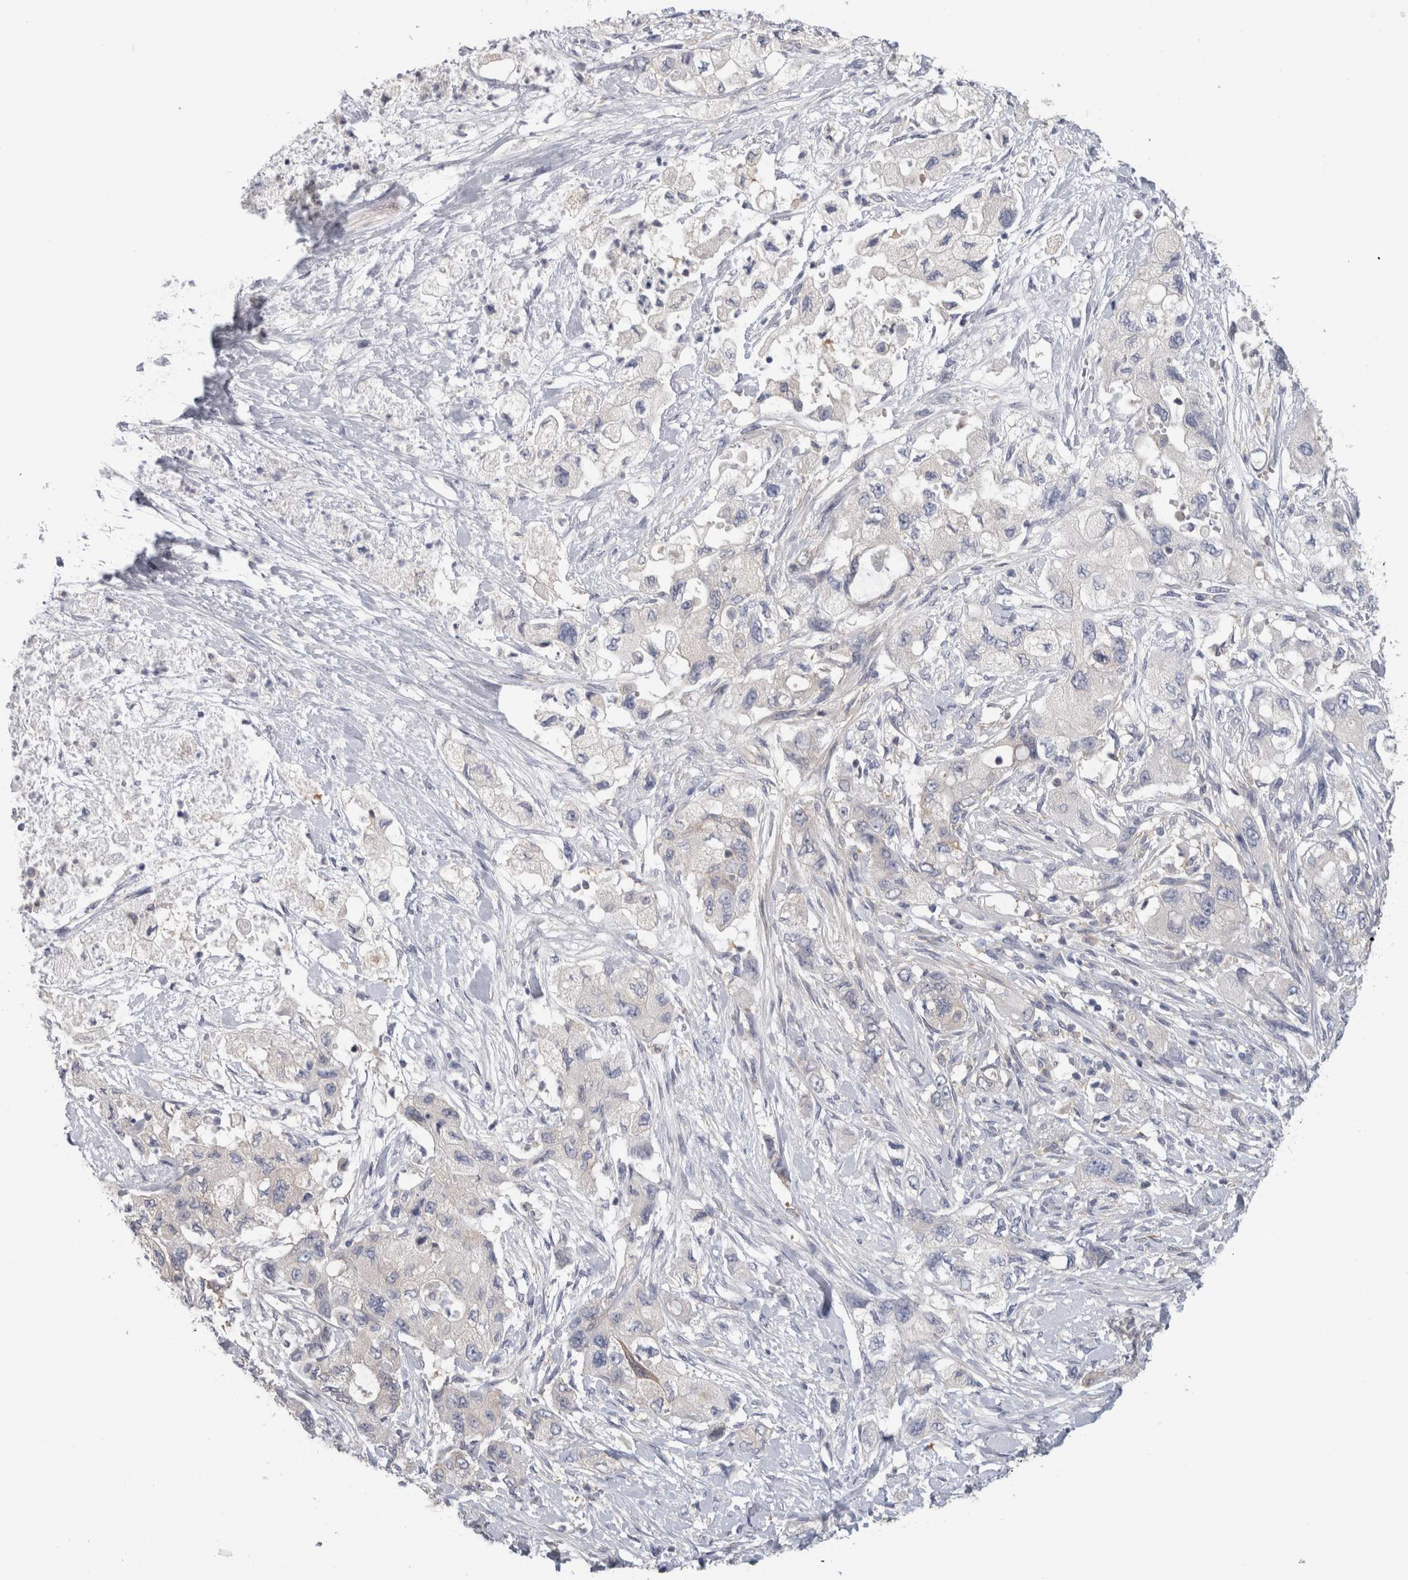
{"staining": {"intensity": "negative", "quantity": "none", "location": "none"}, "tissue": "pancreatic cancer", "cell_type": "Tumor cells", "image_type": "cancer", "snomed": [{"axis": "morphology", "description": "Adenocarcinoma, NOS"}, {"axis": "topography", "description": "Pancreas"}], "caption": "A micrograph of adenocarcinoma (pancreatic) stained for a protein reveals no brown staining in tumor cells.", "gene": "SCRN1", "patient": {"sex": "female", "age": 73}}